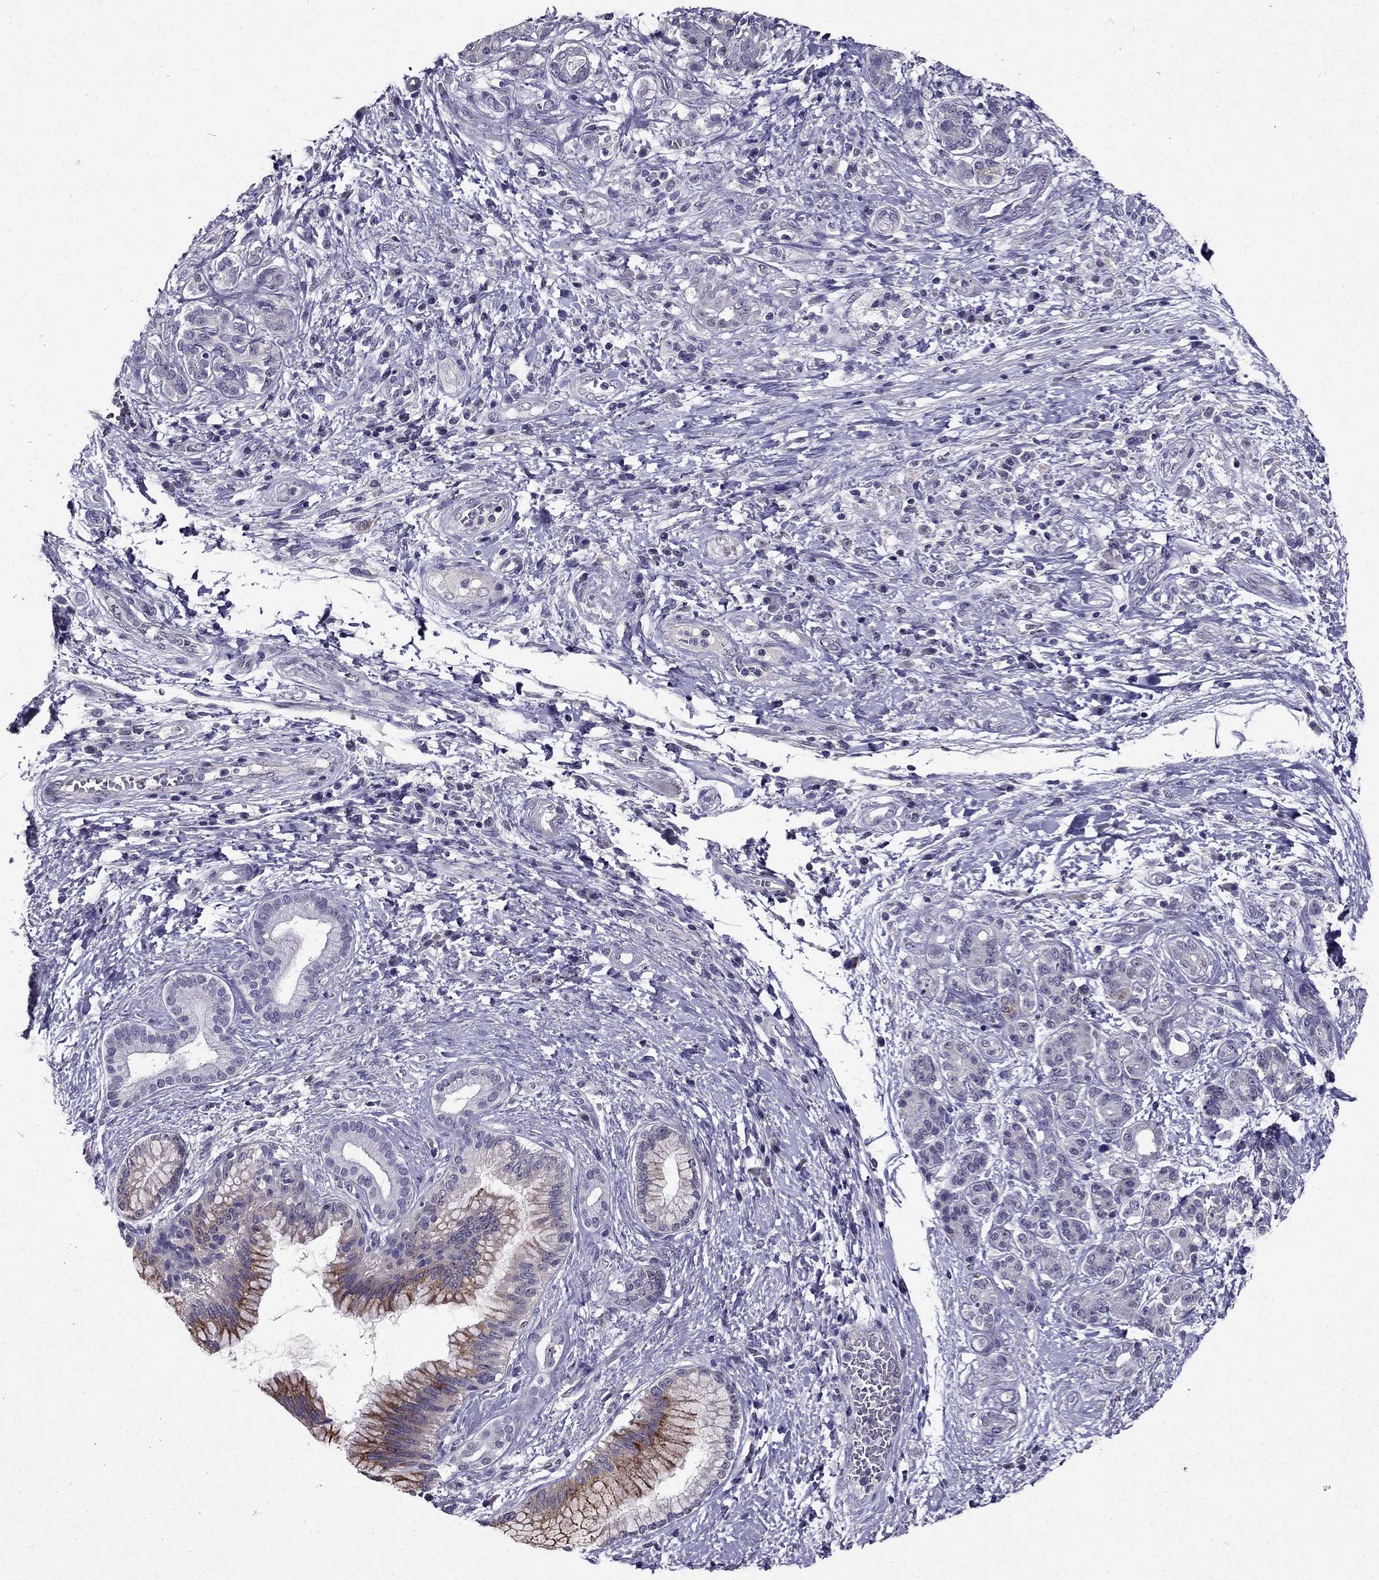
{"staining": {"intensity": "weak", "quantity": "<25%", "location": "cytoplasmic/membranous"}, "tissue": "pancreatic cancer", "cell_type": "Tumor cells", "image_type": "cancer", "snomed": [{"axis": "morphology", "description": "Adenocarcinoma, NOS"}, {"axis": "topography", "description": "Pancreas"}], "caption": "The photomicrograph displays no significant positivity in tumor cells of pancreatic adenocarcinoma. (Brightfield microscopy of DAB (3,3'-diaminobenzidine) immunohistochemistry (IHC) at high magnification).", "gene": "DUSP15", "patient": {"sex": "female", "age": 73}}